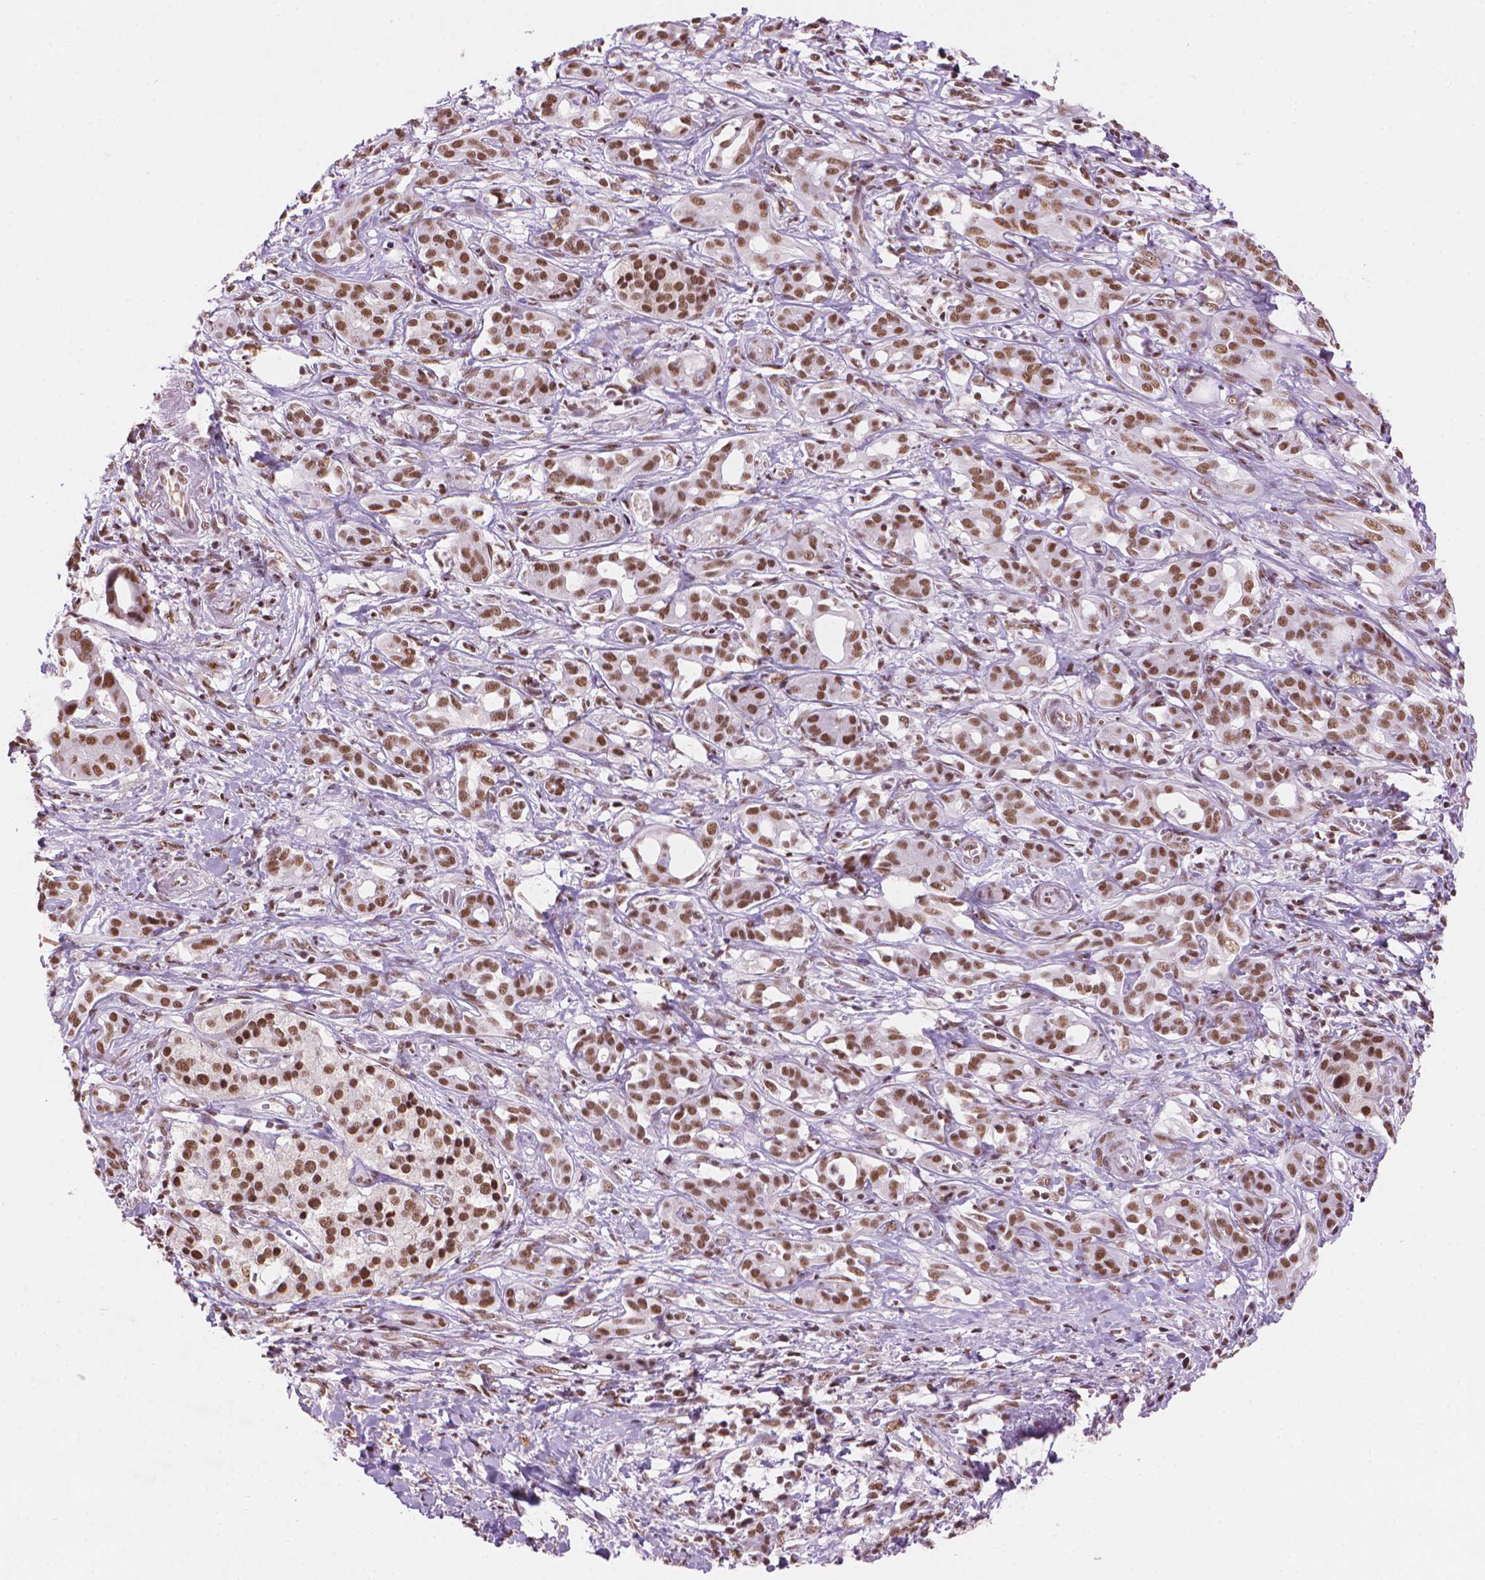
{"staining": {"intensity": "moderate", "quantity": ">75%", "location": "nuclear"}, "tissue": "pancreatic cancer", "cell_type": "Tumor cells", "image_type": "cancer", "snomed": [{"axis": "morphology", "description": "Adenocarcinoma, NOS"}, {"axis": "topography", "description": "Pancreas"}], "caption": "An immunohistochemistry (IHC) histopathology image of tumor tissue is shown. Protein staining in brown shows moderate nuclear positivity in adenocarcinoma (pancreatic) within tumor cells. The protein of interest is shown in brown color, while the nuclei are stained blue.", "gene": "RPA4", "patient": {"sex": "male", "age": 61}}